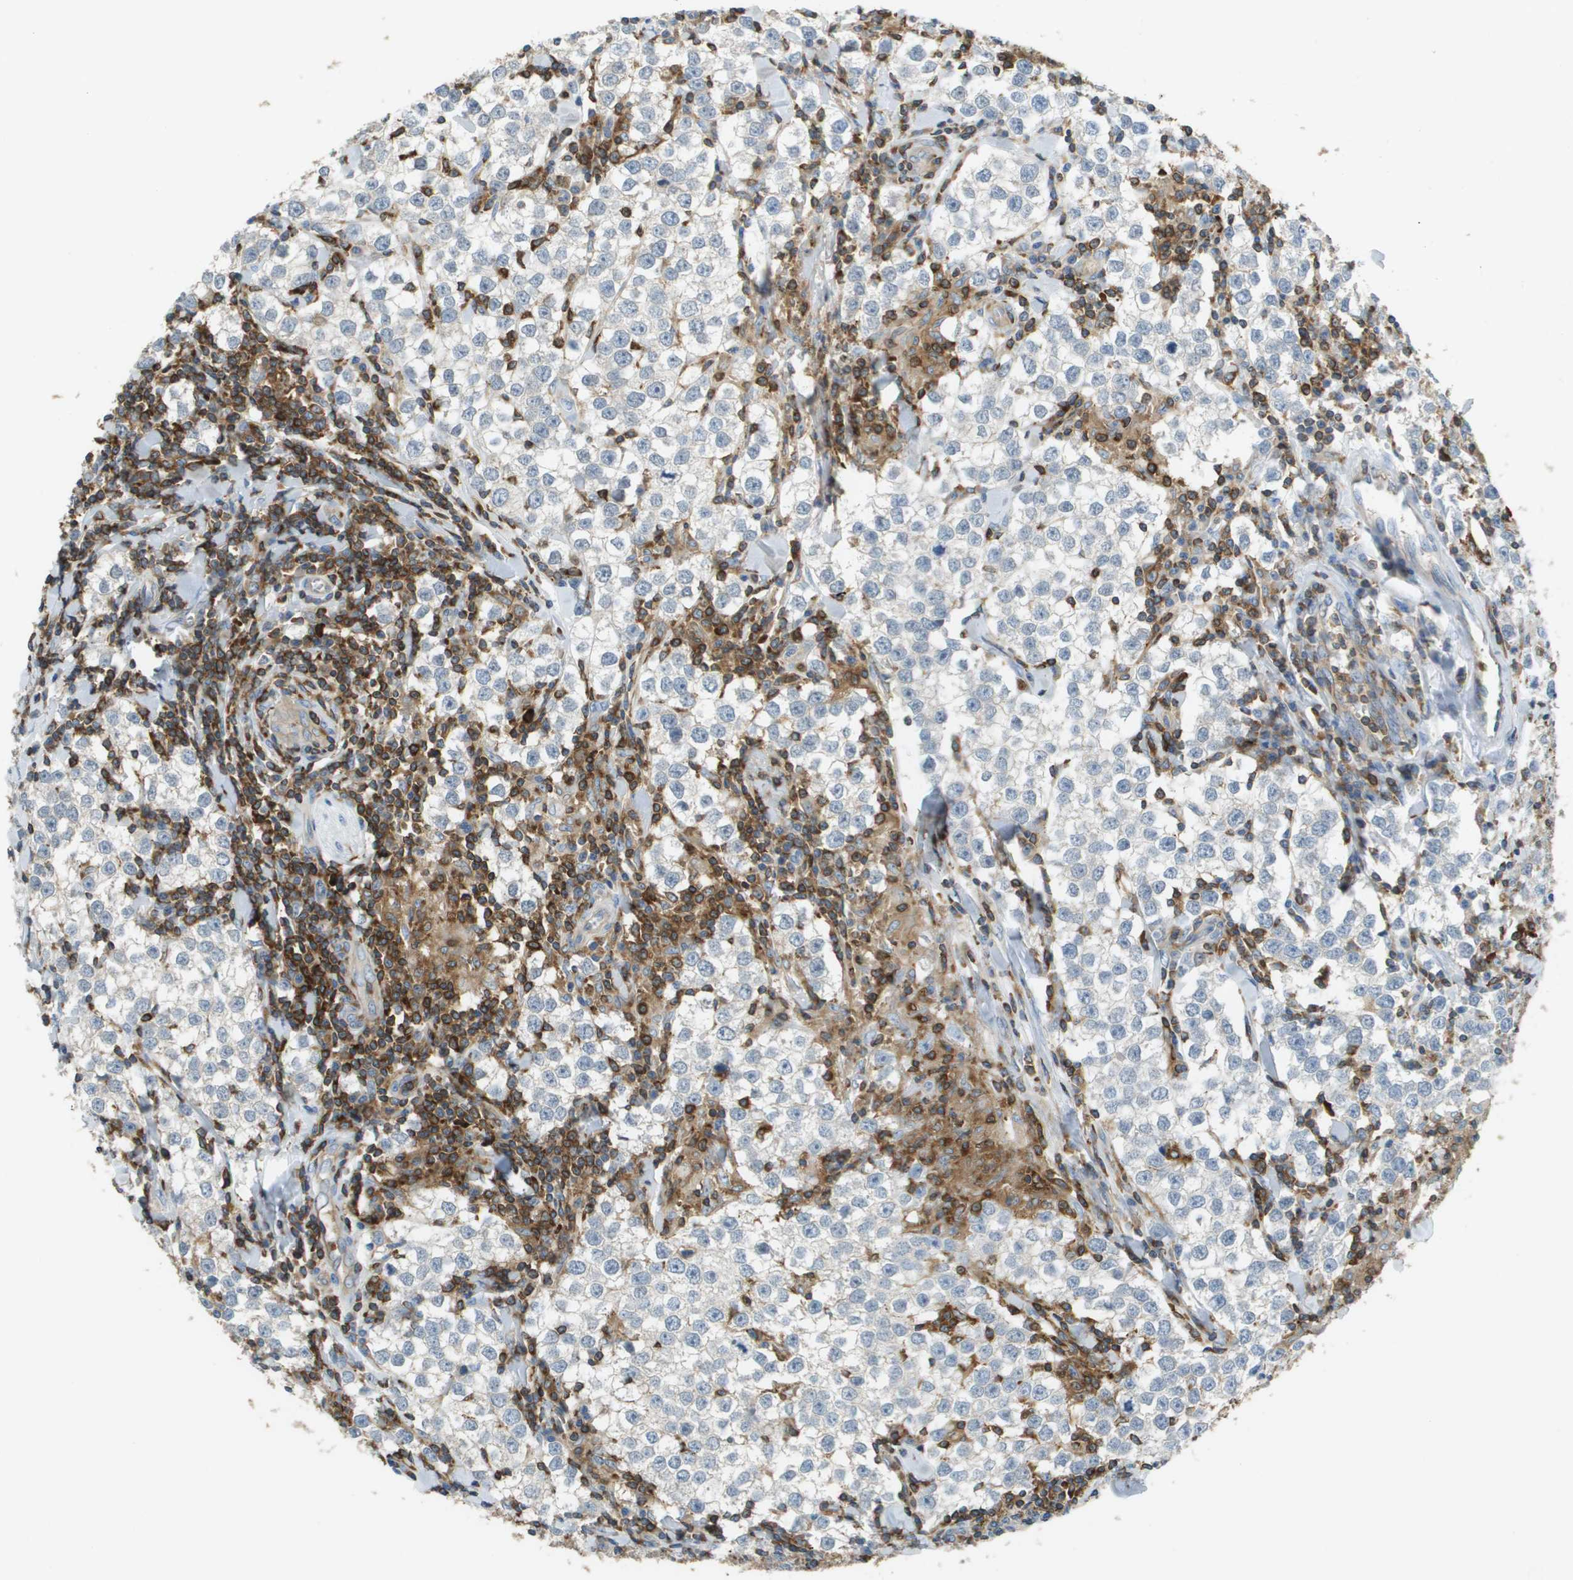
{"staining": {"intensity": "negative", "quantity": "none", "location": "none"}, "tissue": "testis cancer", "cell_type": "Tumor cells", "image_type": "cancer", "snomed": [{"axis": "morphology", "description": "Seminoma, NOS"}, {"axis": "morphology", "description": "Carcinoma, Embryonal, NOS"}, {"axis": "topography", "description": "Testis"}], "caption": "Human embryonal carcinoma (testis) stained for a protein using immunohistochemistry shows no expression in tumor cells.", "gene": "APBB1IP", "patient": {"sex": "male", "age": 36}}